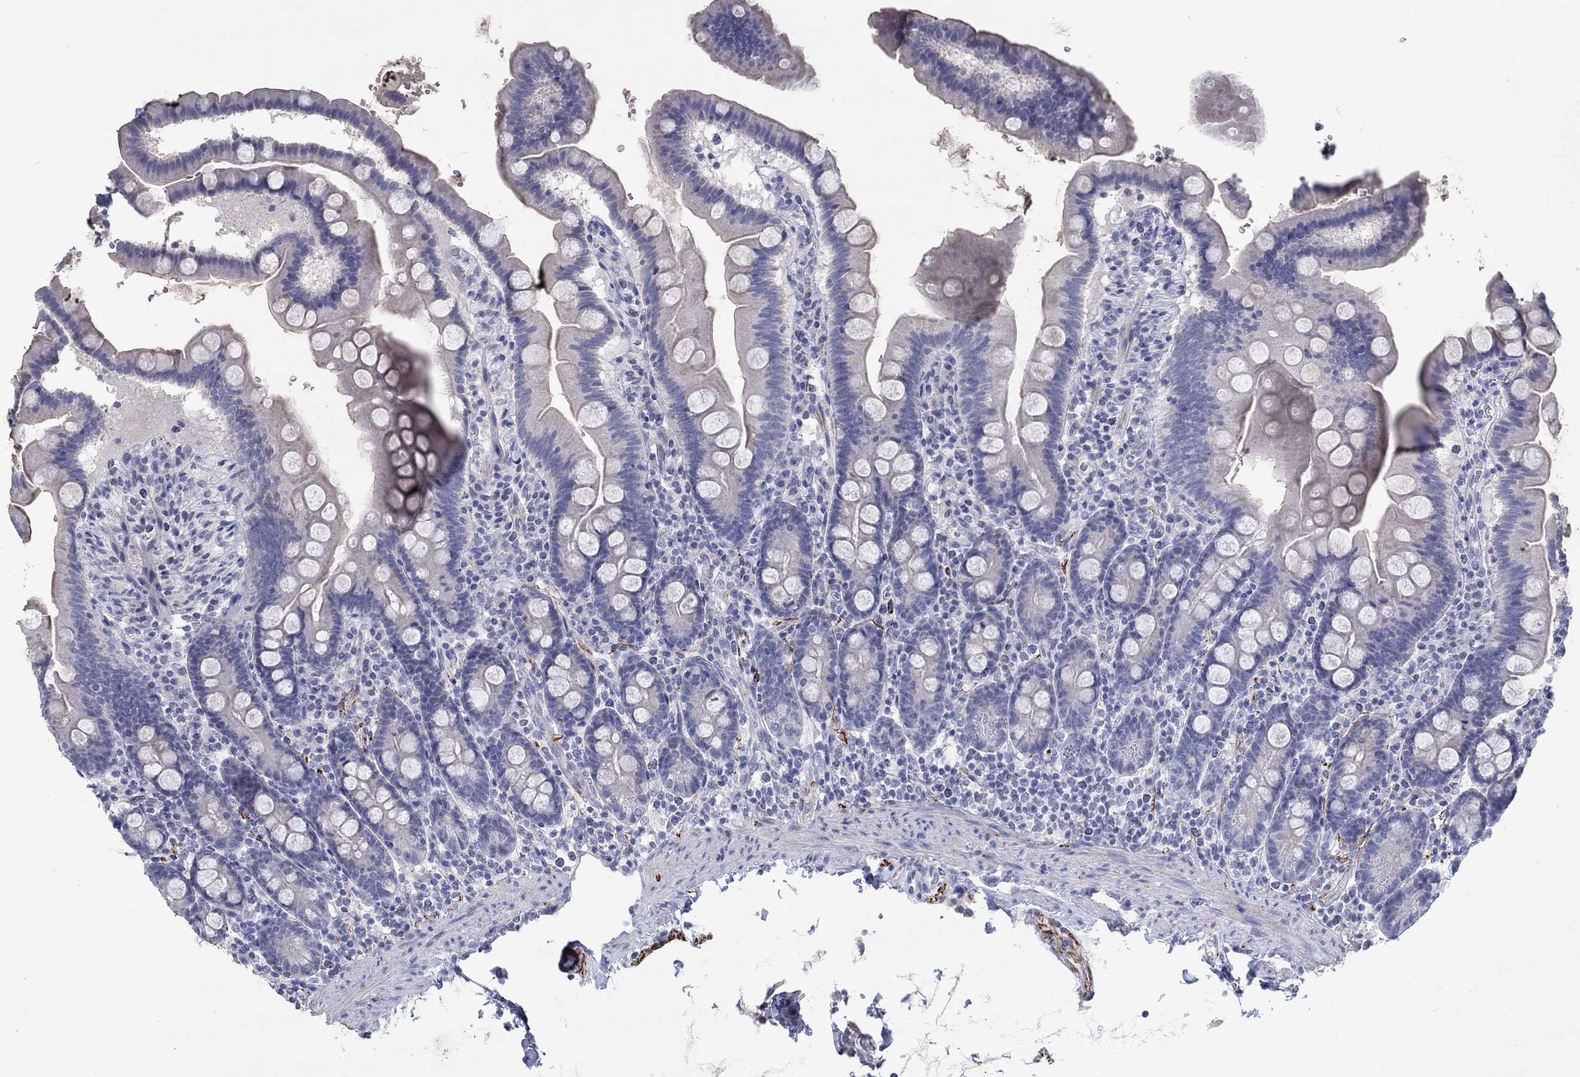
{"staining": {"intensity": "negative", "quantity": "none", "location": "none"}, "tissue": "duodenum", "cell_type": "Glandular cells", "image_type": "normal", "snomed": [{"axis": "morphology", "description": "Normal tissue, NOS"}, {"axis": "topography", "description": "Duodenum"}], "caption": "Immunohistochemistry image of benign duodenum: human duodenum stained with DAB (3,3'-diaminobenzidine) shows no significant protein positivity in glandular cells. (DAB immunohistochemistry visualized using brightfield microscopy, high magnification).", "gene": "KRT40", "patient": {"sex": "male", "age": 59}}